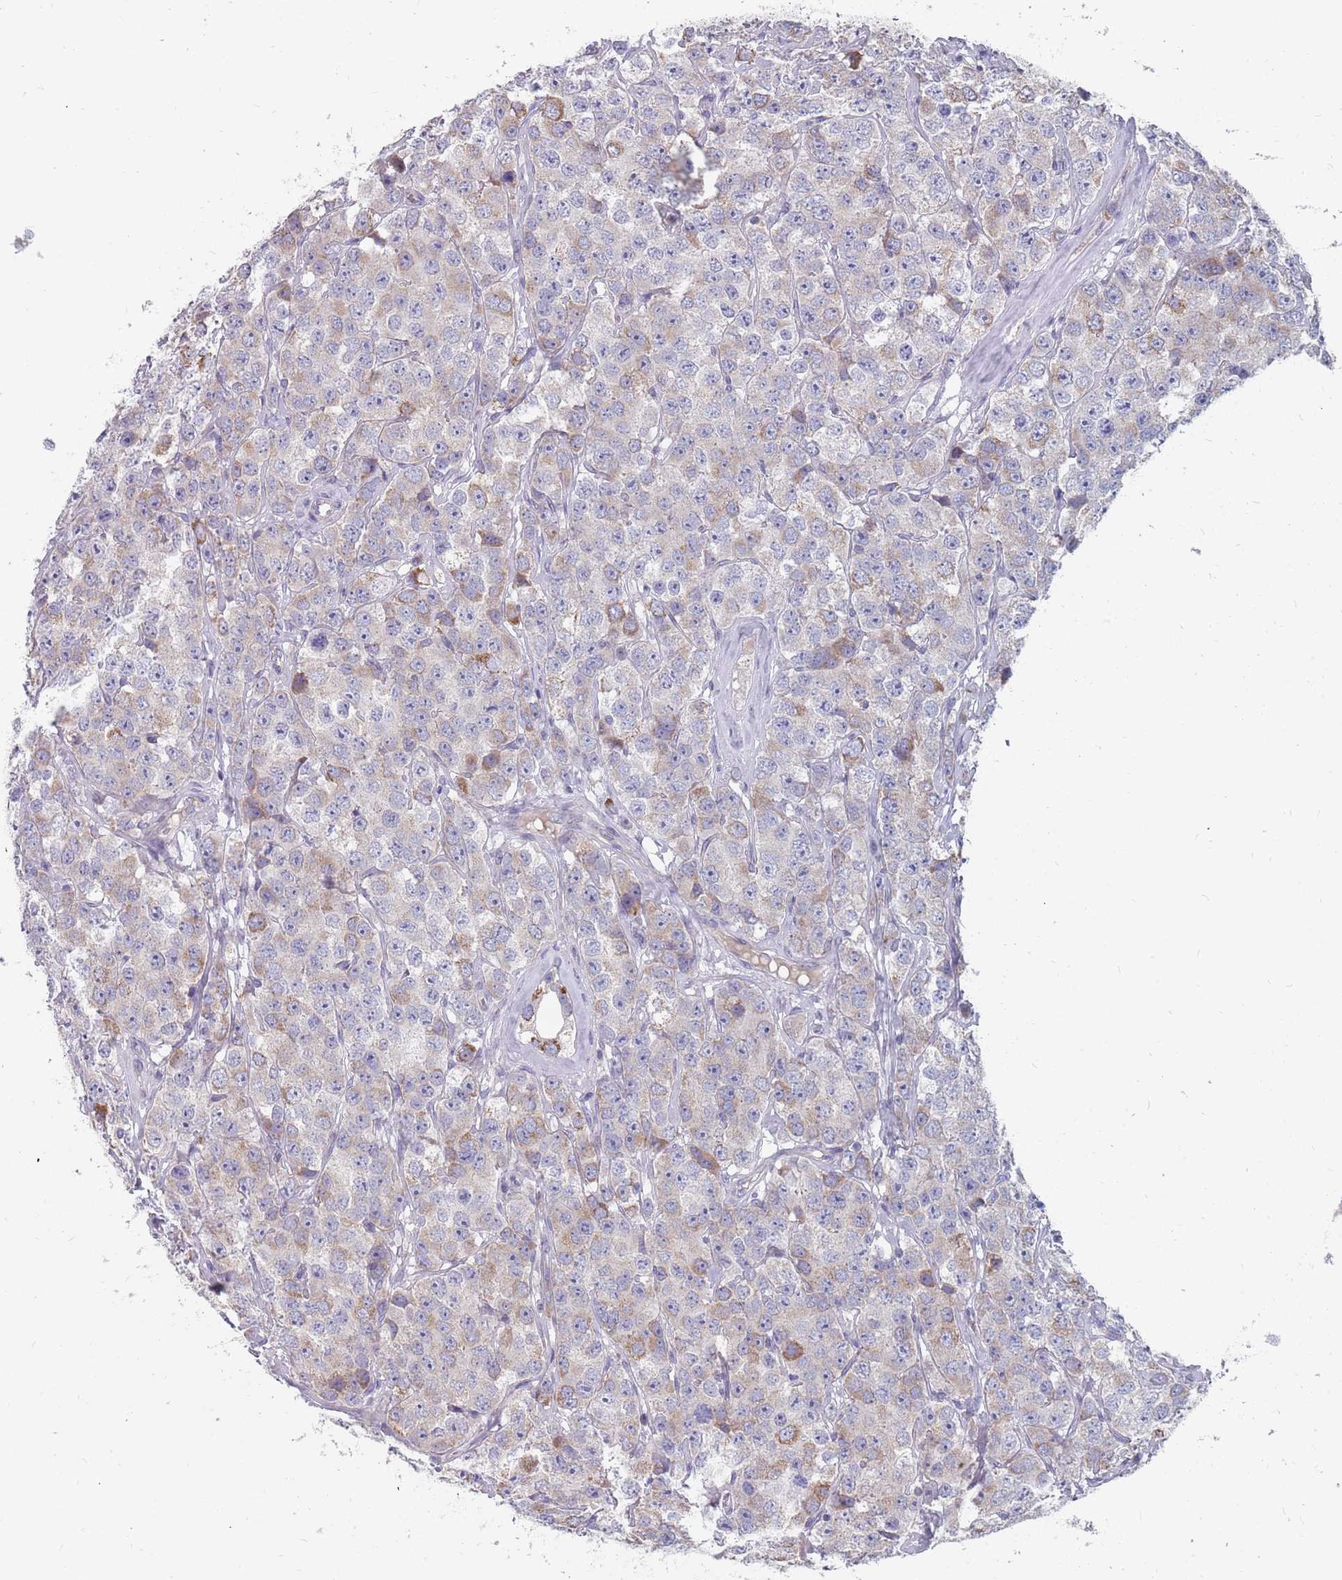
{"staining": {"intensity": "moderate", "quantity": "25%-75%", "location": "cytoplasmic/membranous"}, "tissue": "testis cancer", "cell_type": "Tumor cells", "image_type": "cancer", "snomed": [{"axis": "morphology", "description": "Seminoma, NOS"}, {"axis": "topography", "description": "Testis"}], "caption": "A brown stain highlights moderate cytoplasmic/membranous expression of a protein in human testis seminoma tumor cells. (brown staining indicates protein expression, while blue staining denotes nuclei).", "gene": "CMTR2", "patient": {"sex": "male", "age": 28}}